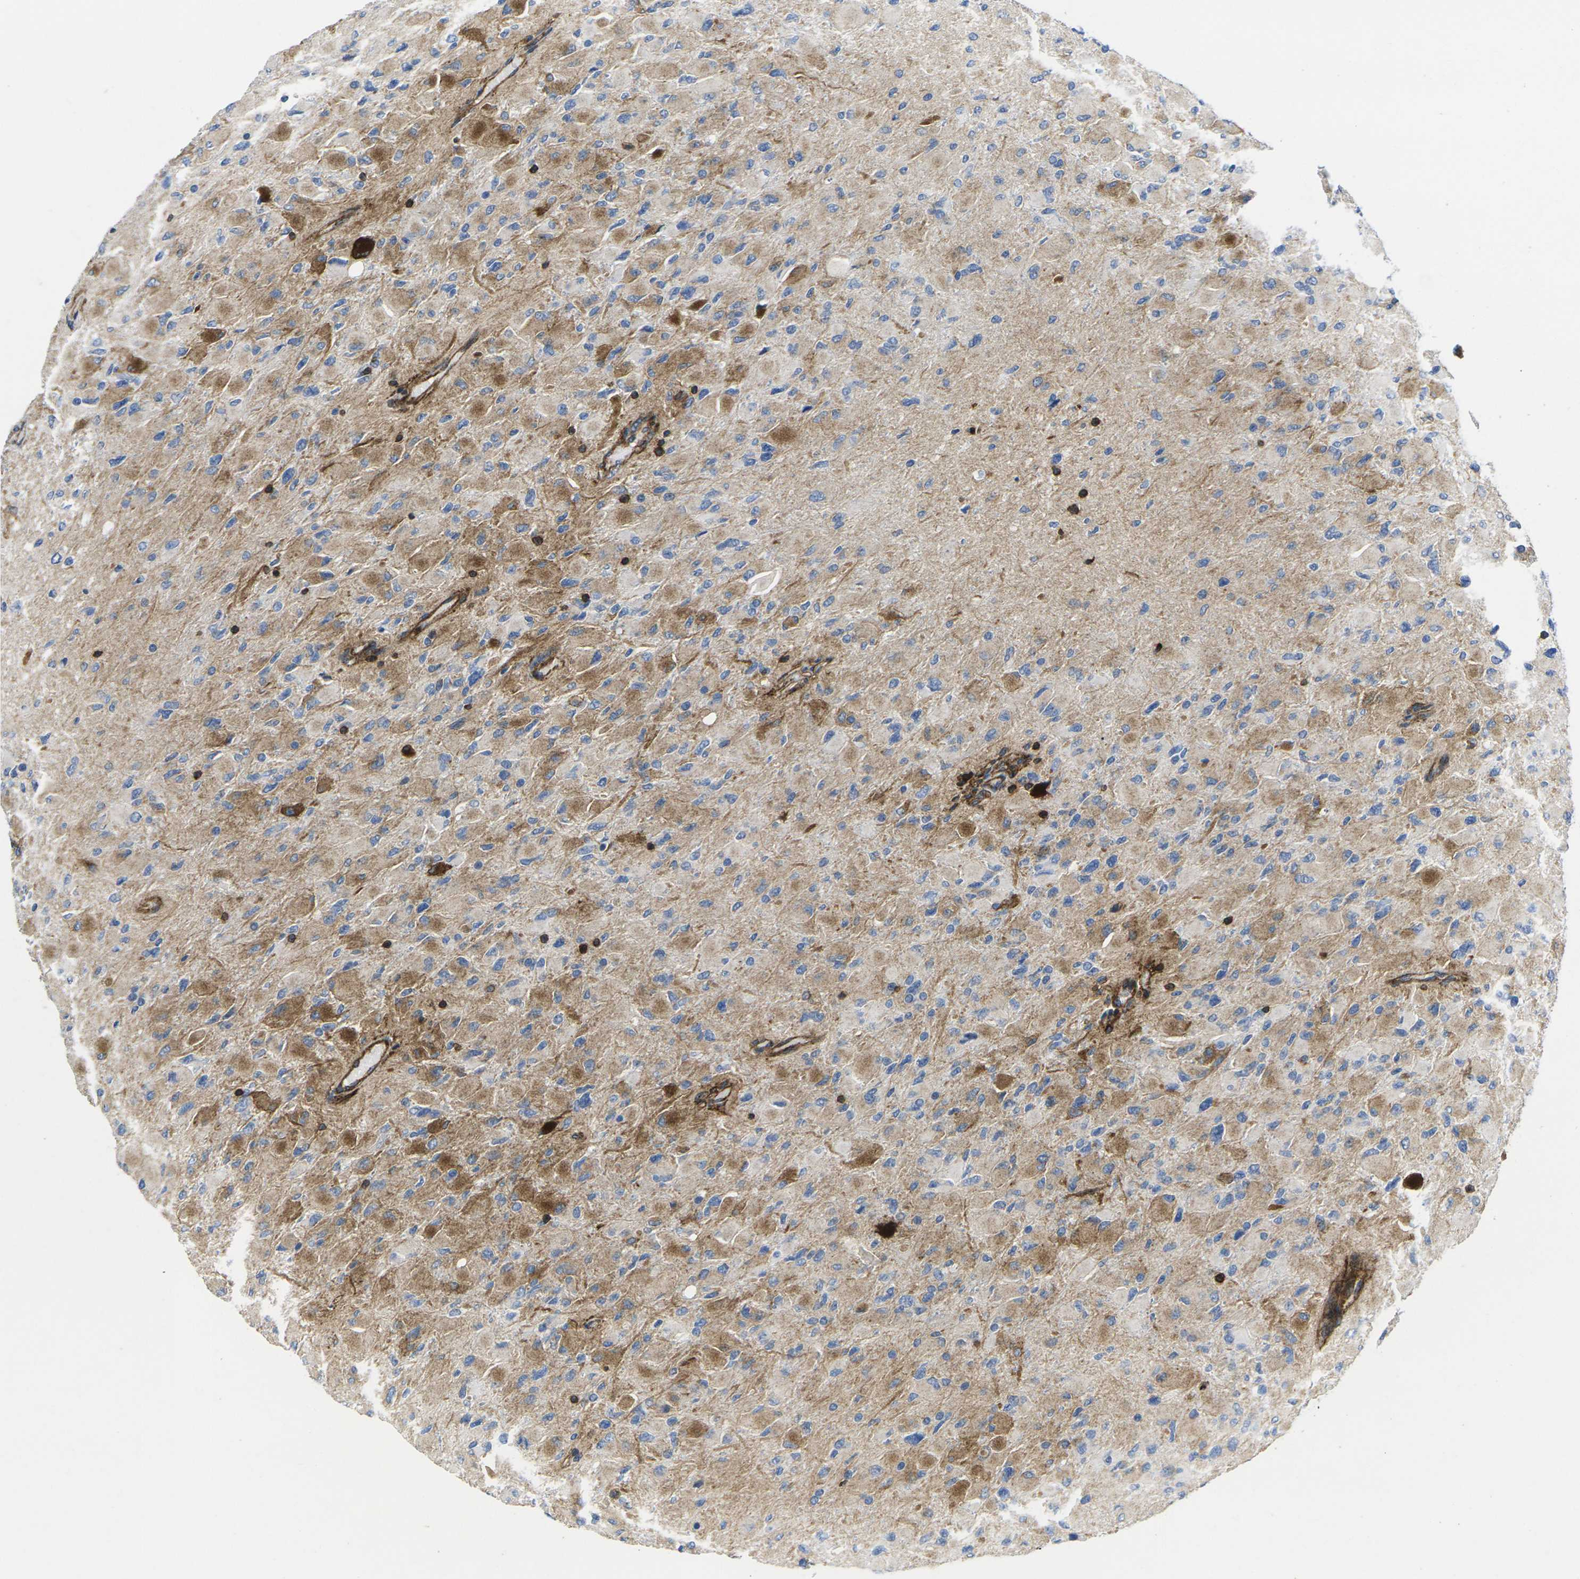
{"staining": {"intensity": "moderate", "quantity": ">75%", "location": "cytoplasmic/membranous"}, "tissue": "glioma", "cell_type": "Tumor cells", "image_type": "cancer", "snomed": [{"axis": "morphology", "description": "Glioma, malignant, High grade"}, {"axis": "topography", "description": "Cerebral cortex"}], "caption": "Human glioma stained with a protein marker demonstrates moderate staining in tumor cells.", "gene": "IQGAP1", "patient": {"sex": "female", "age": 36}}